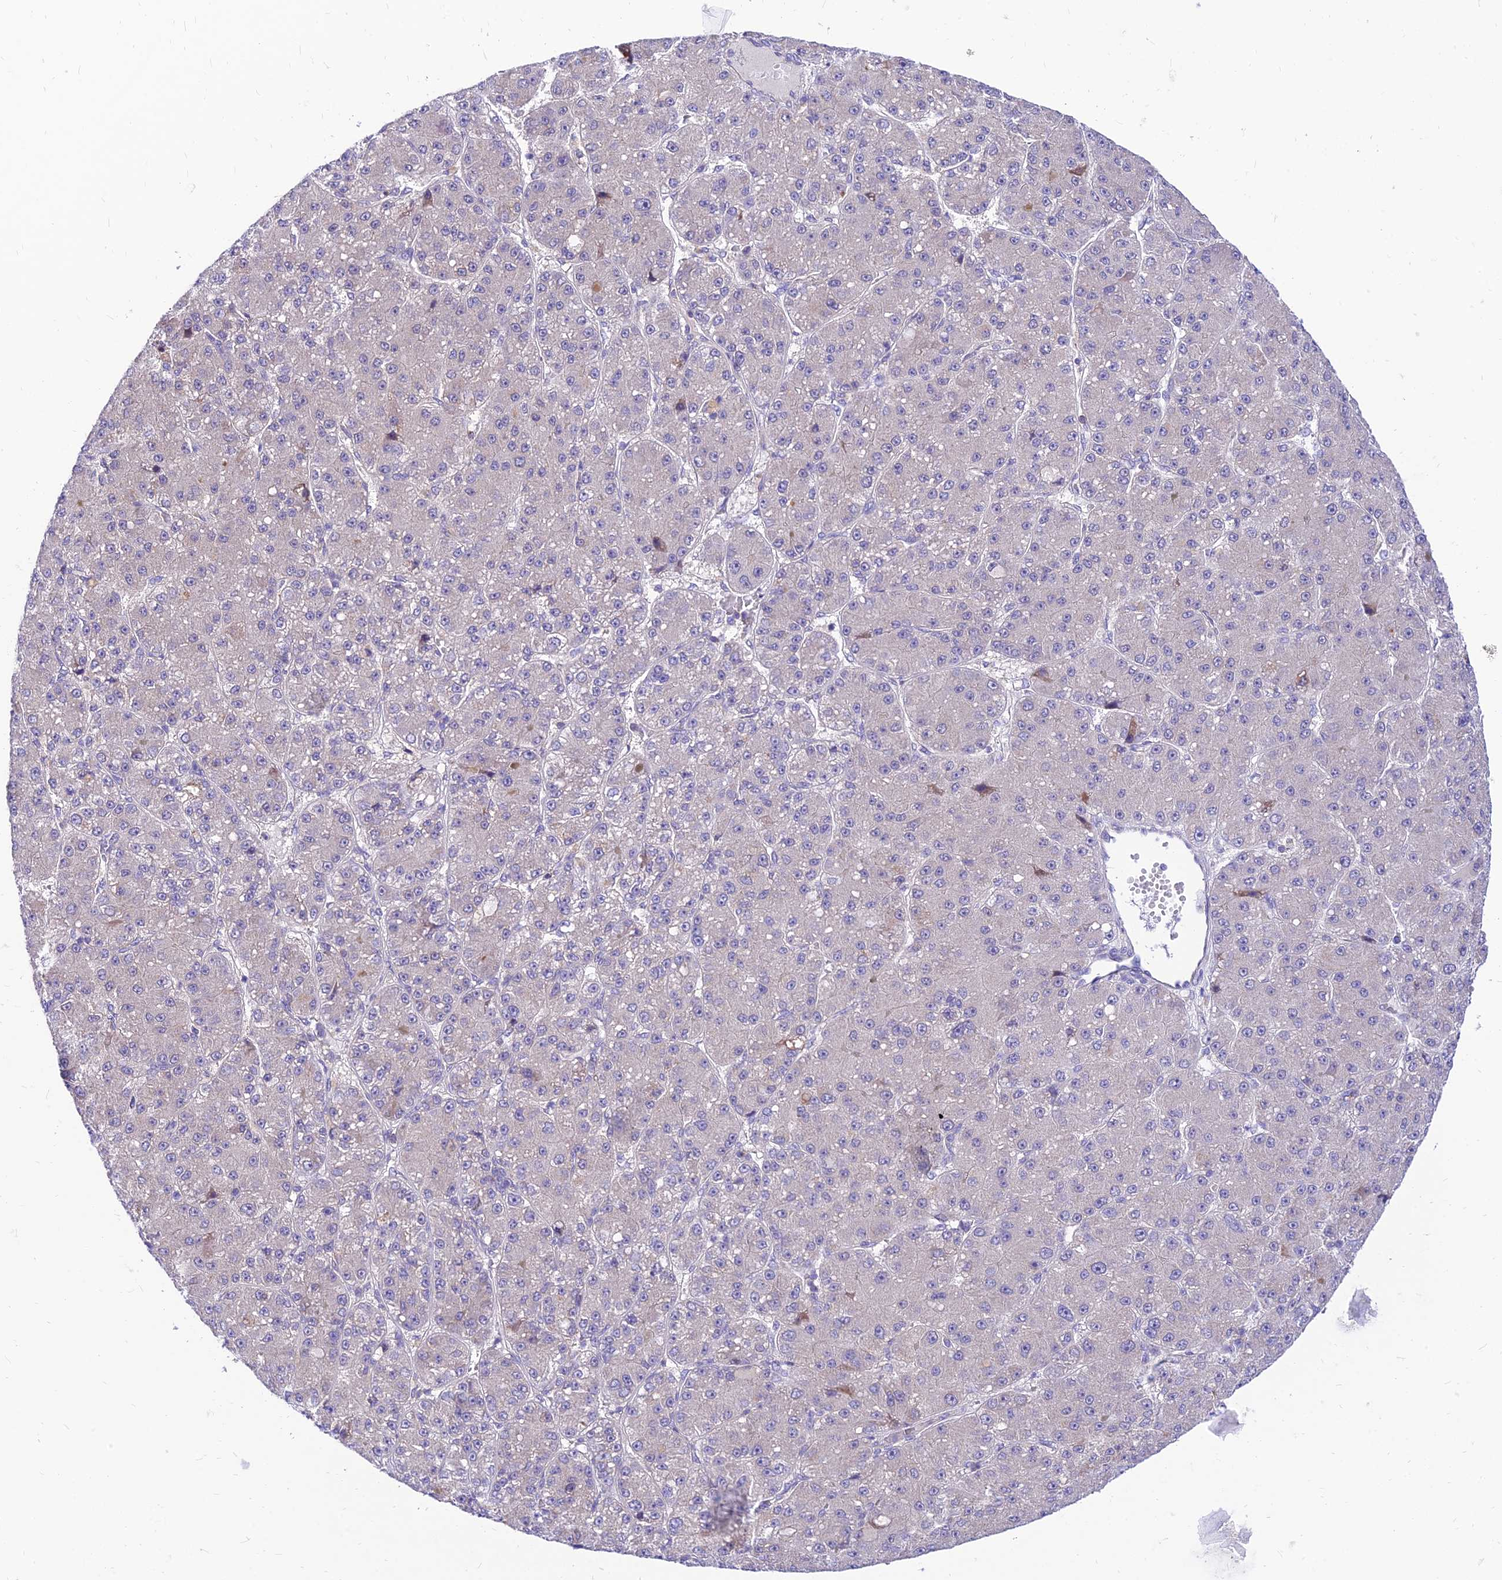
{"staining": {"intensity": "negative", "quantity": "none", "location": "none"}, "tissue": "liver cancer", "cell_type": "Tumor cells", "image_type": "cancer", "snomed": [{"axis": "morphology", "description": "Carcinoma, Hepatocellular, NOS"}, {"axis": "topography", "description": "Liver"}], "caption": "An immunohistochemistry (IHC) photomicrograph of liver hepatocellular carcinoma is shown. There is no staining in tumor cells of liver hepatocellular carcinoma.", "gene": "C6orf132", "patient": {"sex": "male", "age": 67}}